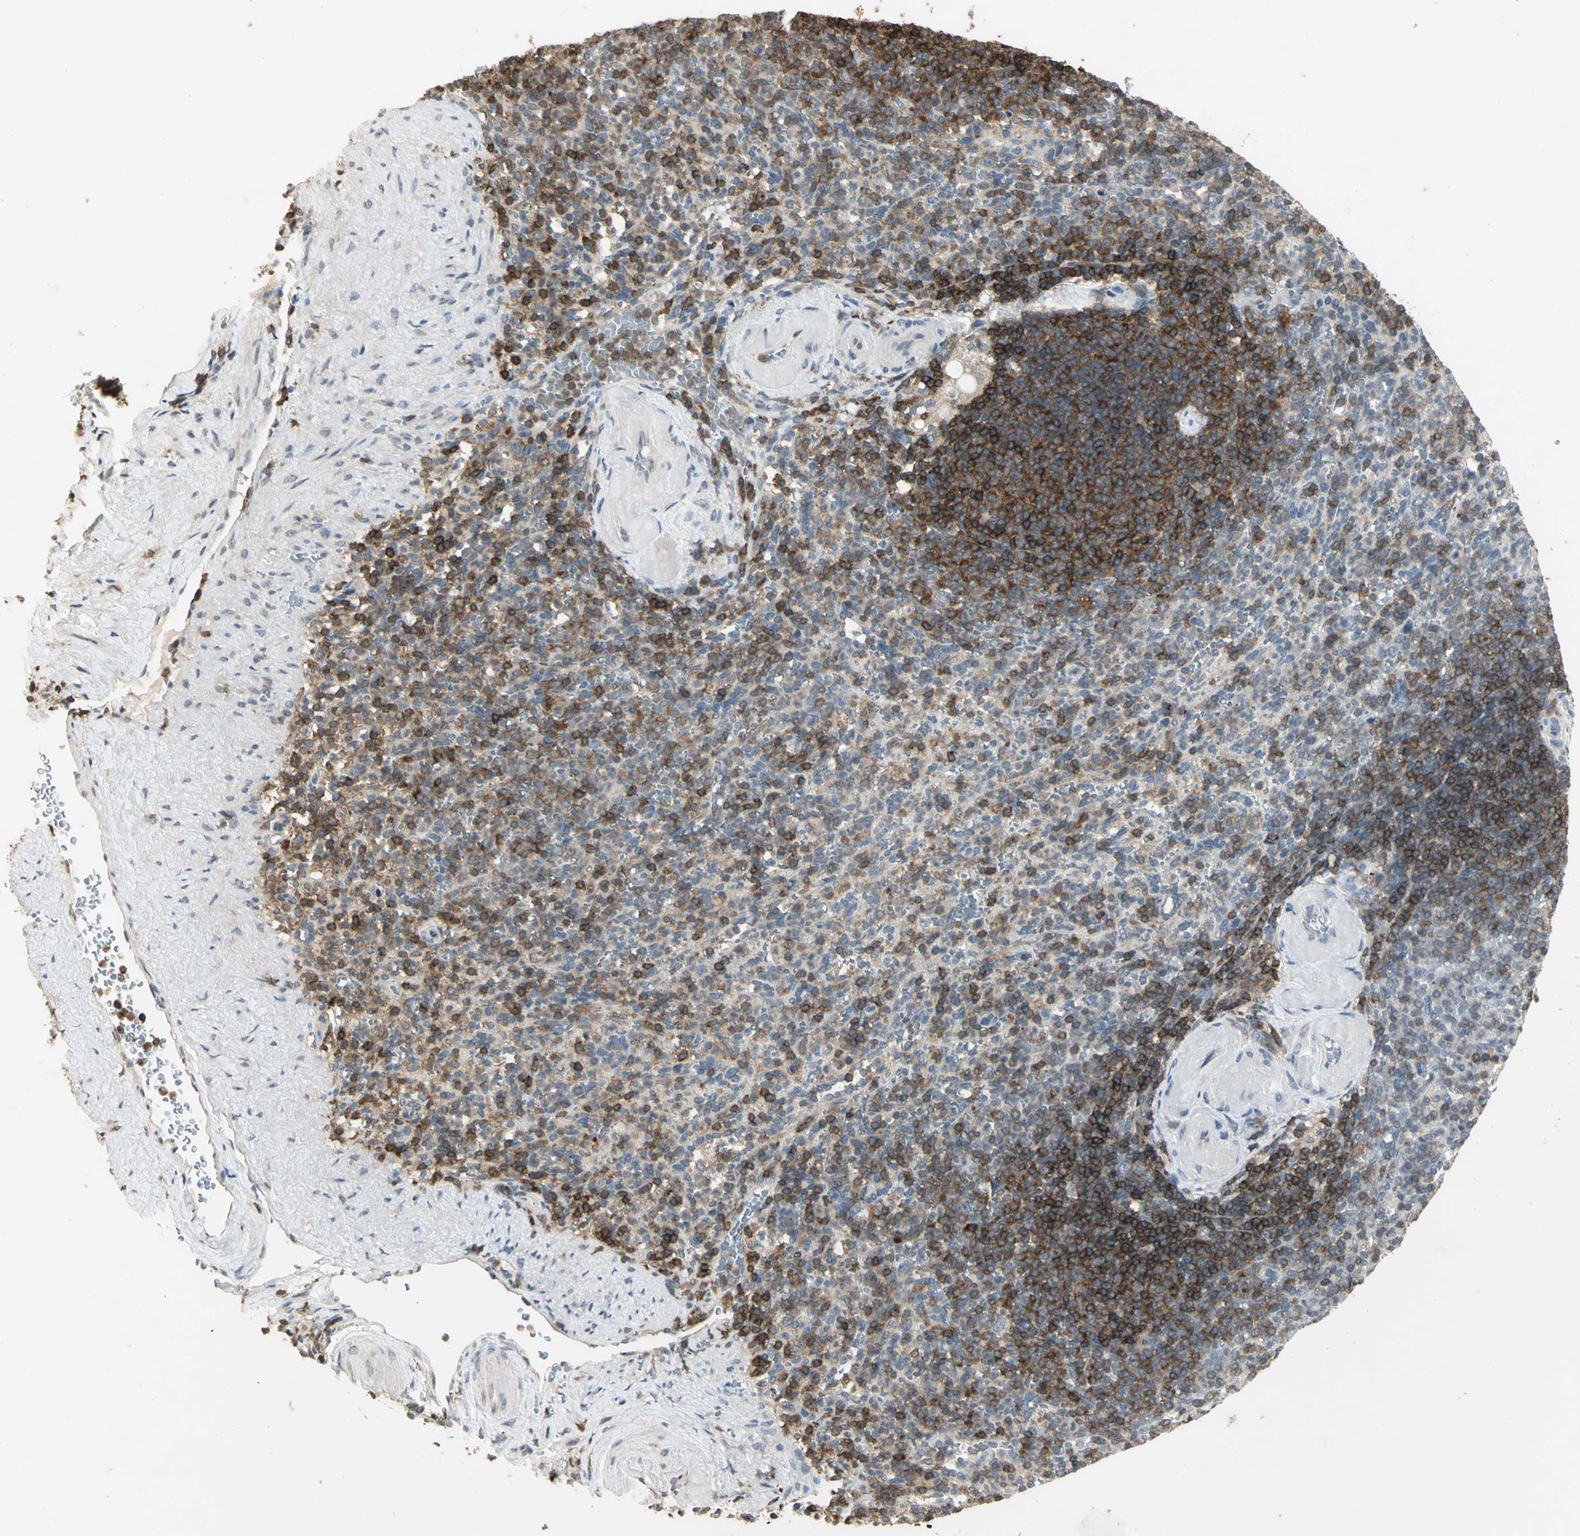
{"staining": {"intensity": "moderate", "quantity": "25%-75%", "location": "cytoplasmic/membranous"}, "tissue": "spleen", "cell_type": "Cells in red pulp", "image_type": "normal", "snomed": [{"axis": "morphology", "description": "Normal tissue, NOS"}, {"axis": "topography", "description": "Spleen"}], "caption": "Spleen stained with DAB (3,3'-diaminobenzidine) immunohistochemistry demonstrates medium levels of moderate cytoplasmic/membranous positivity in approximately 25%-75% of cells in red pulp.", "gene": "IL16", "patient": {"sex": "female", "age": 74}}